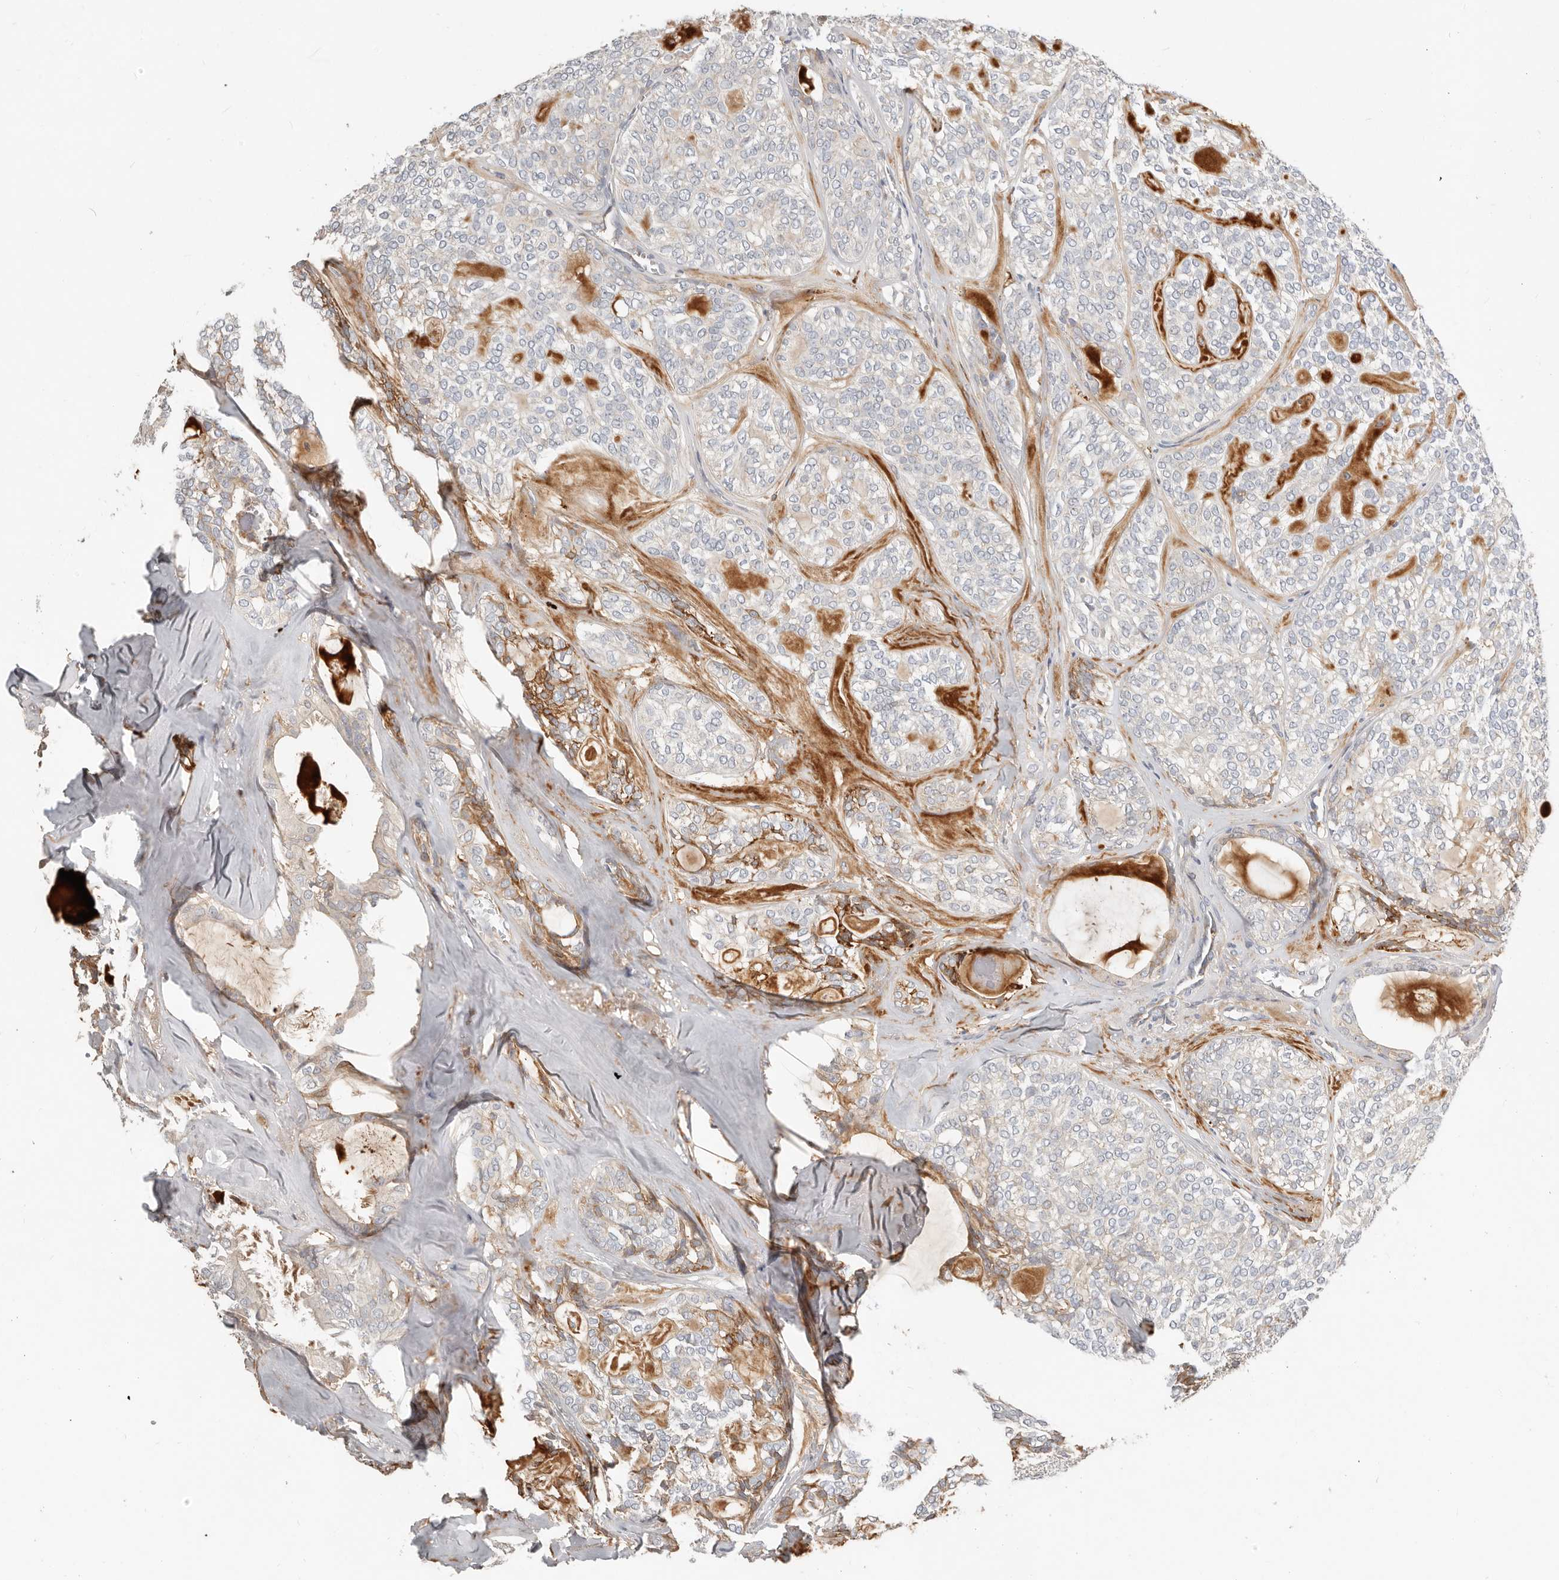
{"staining": {"intensity": "negative", "quantity": "none", "location": "none"}, "tissue": "head and neck cancer", "cell_type": "Tumor cells", "image_type": "cancer", "snomed": [{"axis": "morphology", "description": "Adenocarcinoma, NOS"}, {"axis": "topography", "description": "Head-Neck"}], "caption": "DAB (3,3'-diaminobenzidine) immunohistochemical staining of head and neck cancer (adenocarcinoma) reveals no significant expression in tumor cells.", "gene": "MTFR2", "patient": {"sex": "male", "age": 66}}